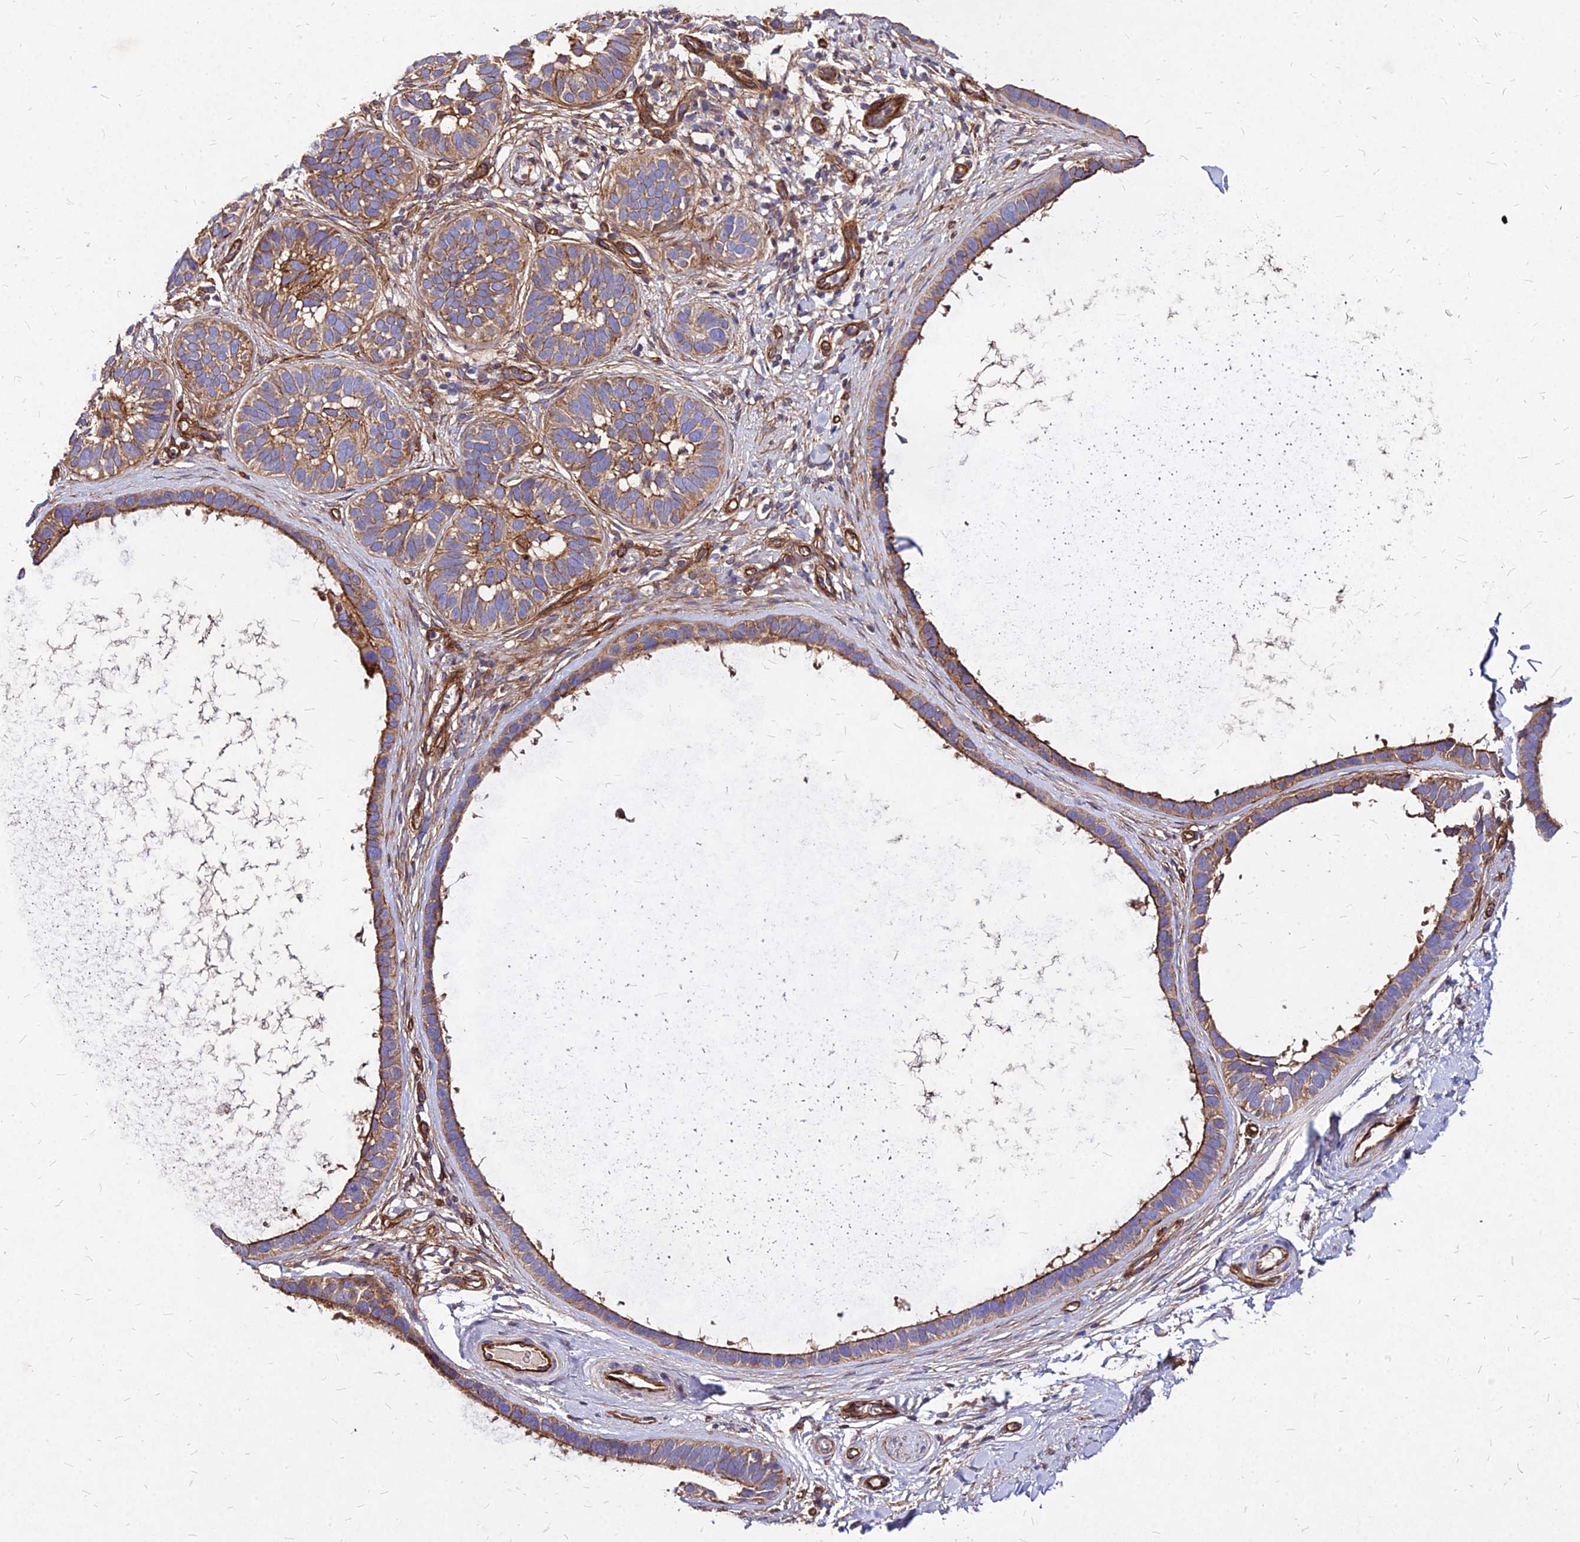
{"staining": {"intensity": "moderate", "quantity": ">75%", "location": "cytoplasmic/membranous"}, "tissue": "skin cancer", "cell_type": "Tumor cells", "image_type": "cancer", "snomed": [{"axis": "morphology", "description": "Basal cell carcinoma"}, {"axis": "topography", "description": "Skin"}], "caption": "Skin cancer stained with immunohistochemistry (IHC) displays moderate cytoplasmic/membranous staining in approximately >75% of tumor cells.", "gene": "EFCC1", "patient": {"sex": "male", "age": 62}}